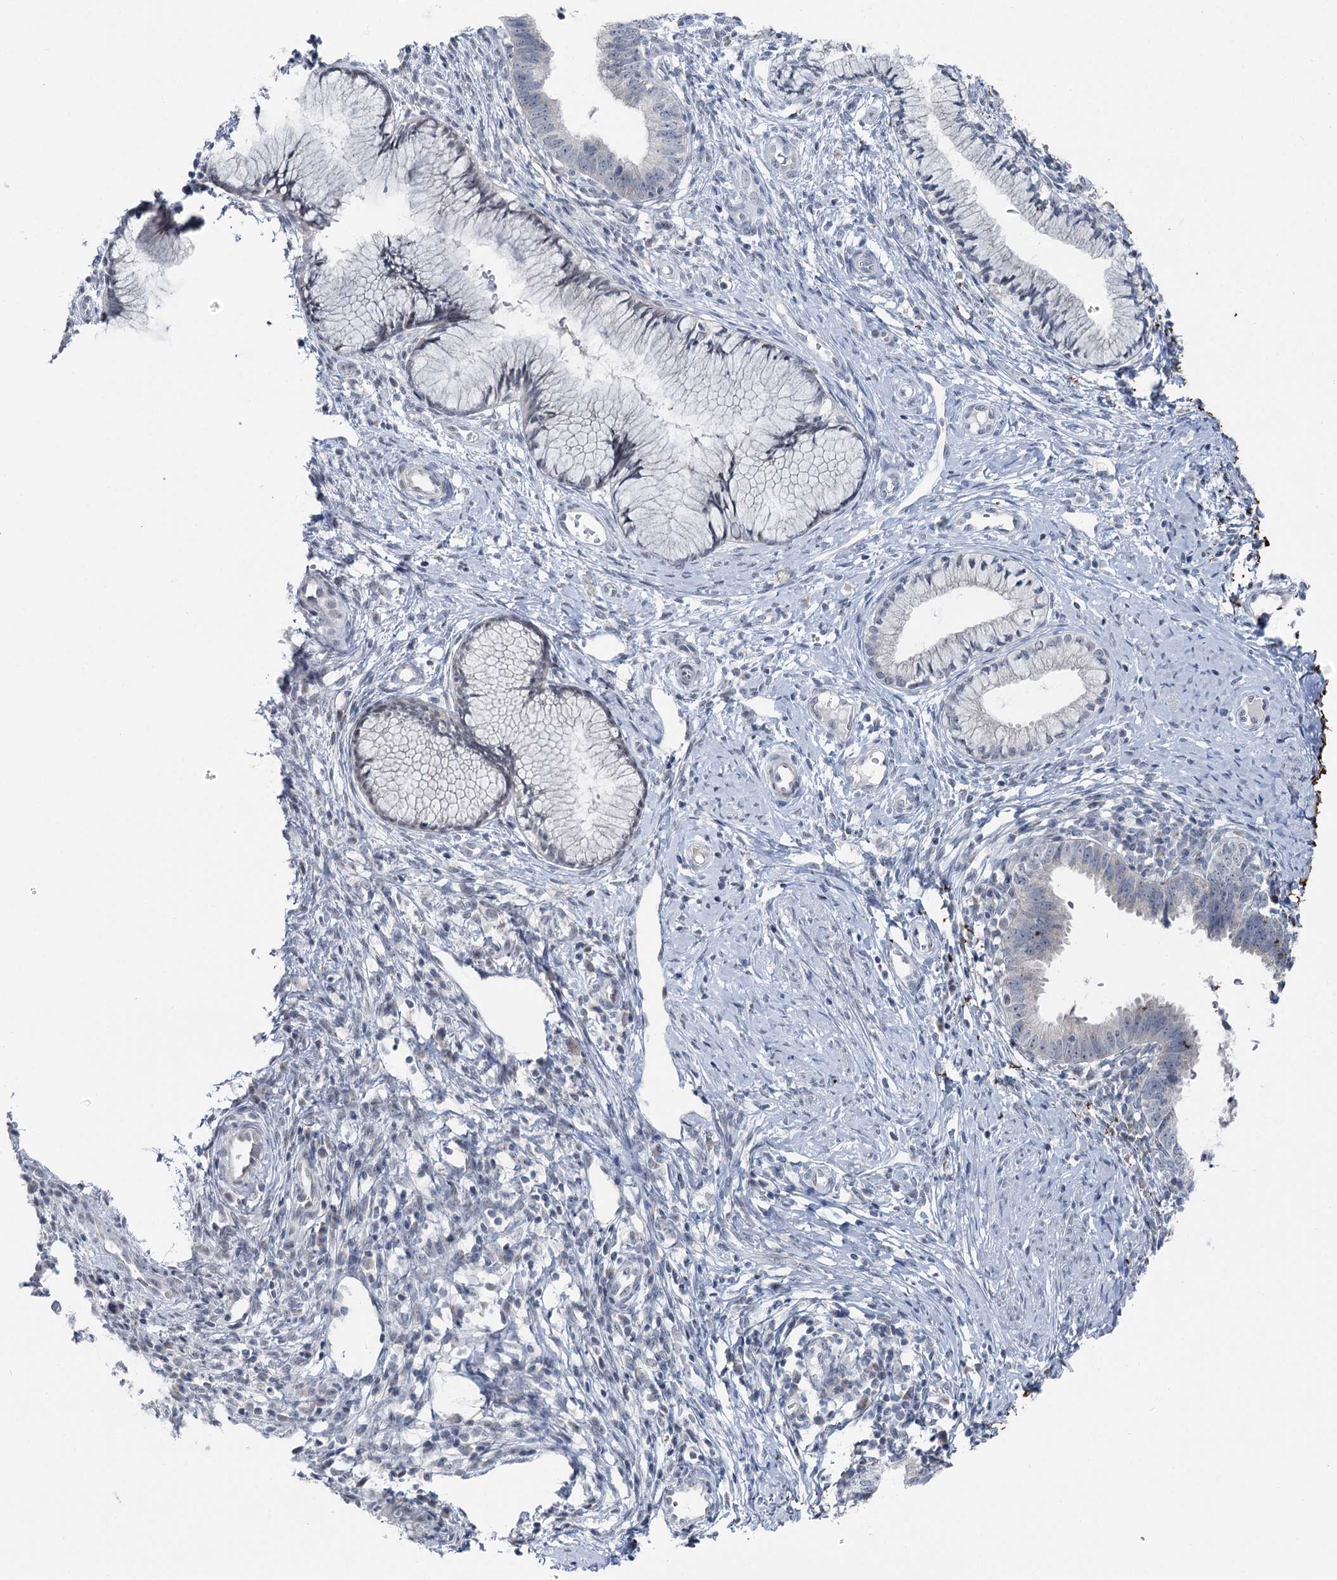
{"staining": {"intensity": "negative", "quantity": "none", "location": "none"}, "tissue": "cervical cancer", "cell_type": "Tumor cells", "image_type": "cancer", "snomed": [{"axis": "morphology", "description": "Adenocarcinoma, NOS"}, {"axis": "topography", "description": "Cervix"}], "caption": "Tumor cells show no significant protein positivity in cervical adenocarcinoma.", "gene": "STEEP1", "patient": {"sex": "female", "age": 36}}